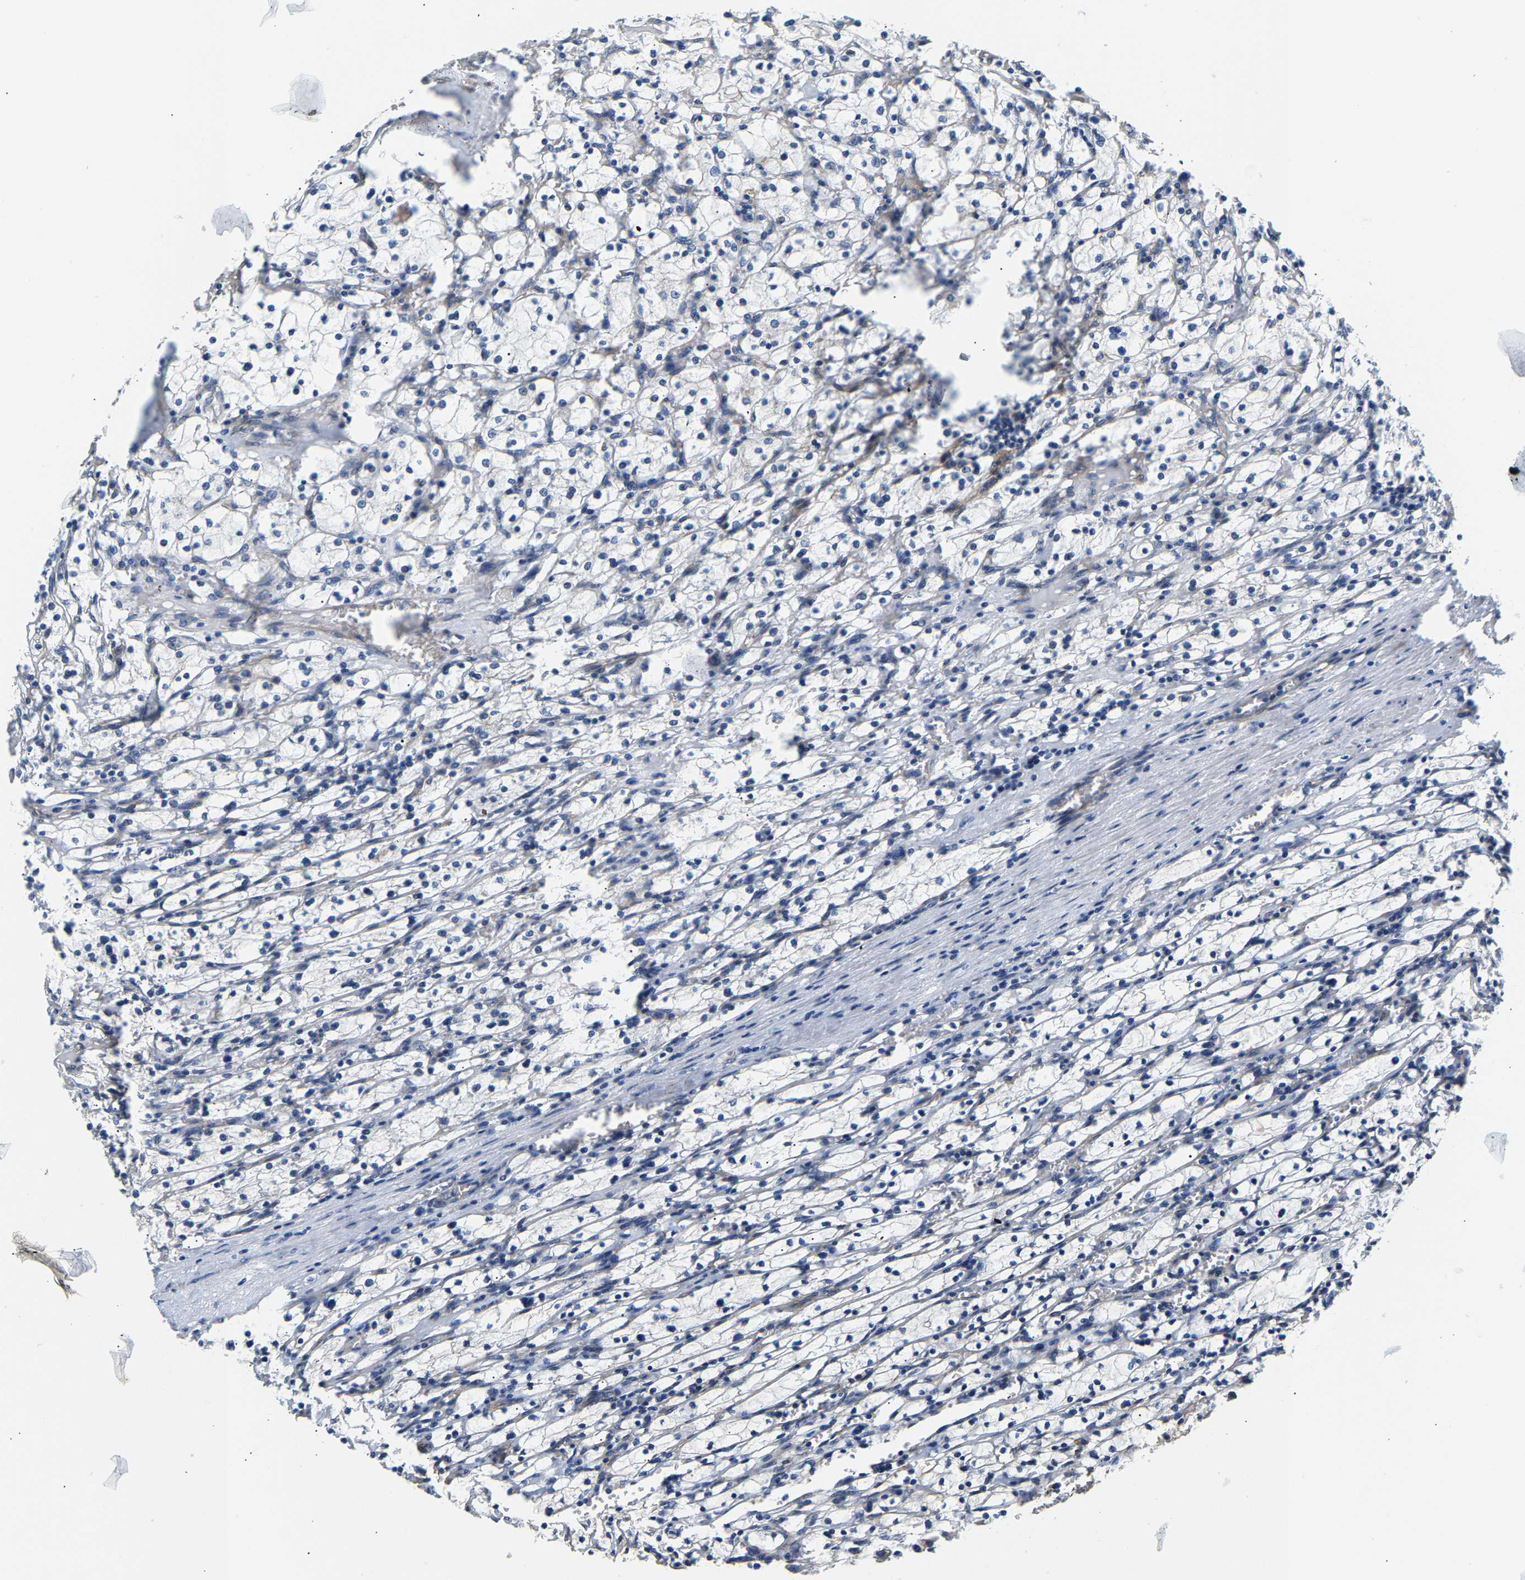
{"staining": {"intensity": "negative", "quantity": "none", "location": "none"}, "tissue": "renal cancer", "cell_type": "Tumor cells", "image_type": "cancer", "snomed": [{"axis": "morphology", "description": "Adenocarcinoma, NOS"}, {"axis": "topography", "description": "Kidney"}], "caption": "Protein analysis of adenocarcinoma (renal) displays no significant positivity in tumor cells. (Immunohistochemistry, brightfield microscopy, high magnification).", "gene": "PAWR", "patient": {"sex": "female", "age": 83}}